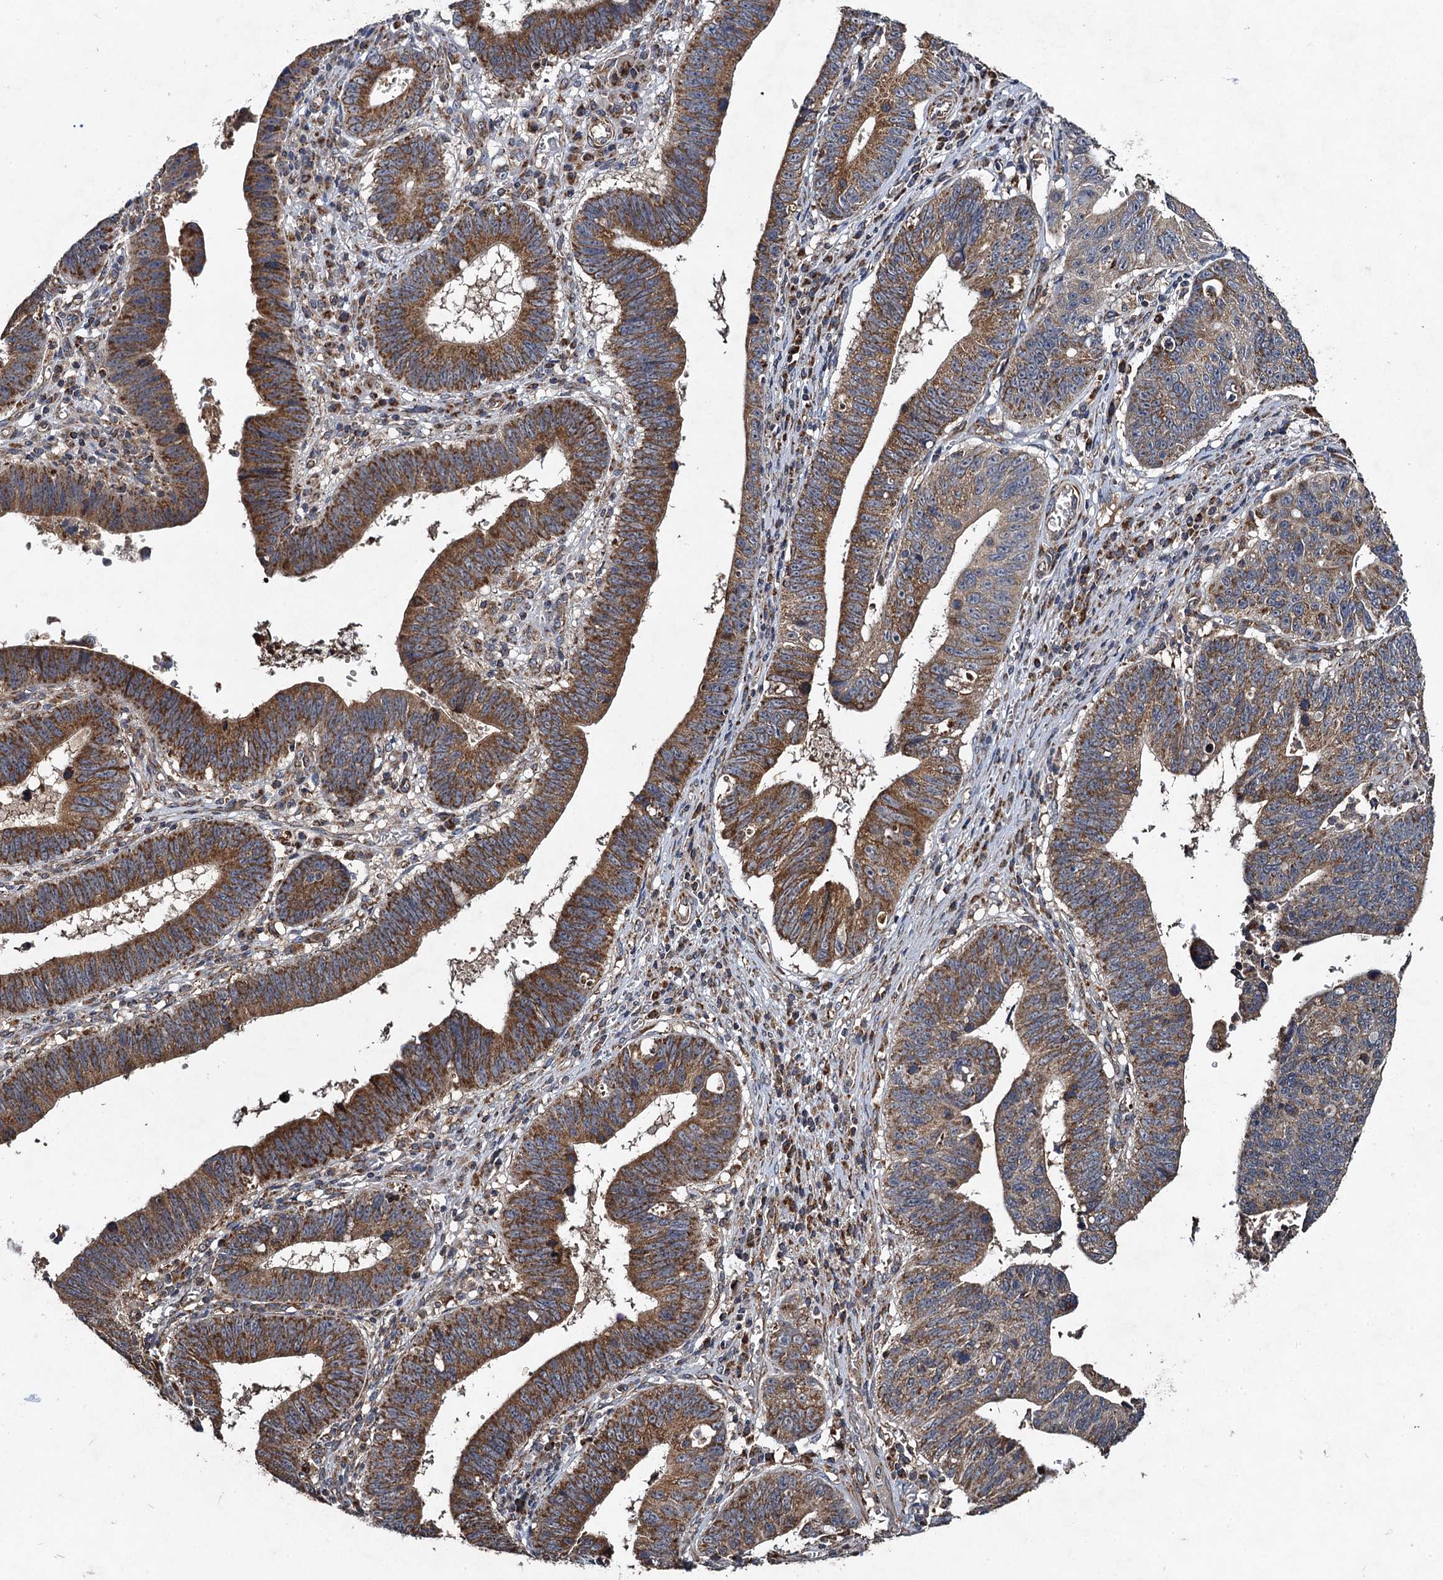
{"staining": {"intensity": "moderate", "quantity": ">75%", "location": "cytoplasmic/membranous"}, "tissue": "stomach cancer", "cell_type": "Tumor cells", "image_type": "cancer", "snomed": [{"axis": "morphology", "description": "Adenocarcinoma, NOS"}, {"axis": "topography", "description": "Stomach"}], "caption": "A brown stain highlights moderate cytoplasmic/membranous staining of a protein in human adenocarcinoma (stomach) tumor cells. (Brightfield microscopy of DAB IHC at high magnification).", "gene": "NDUFA13", "patient": {"sex": "male", "age": 59}}